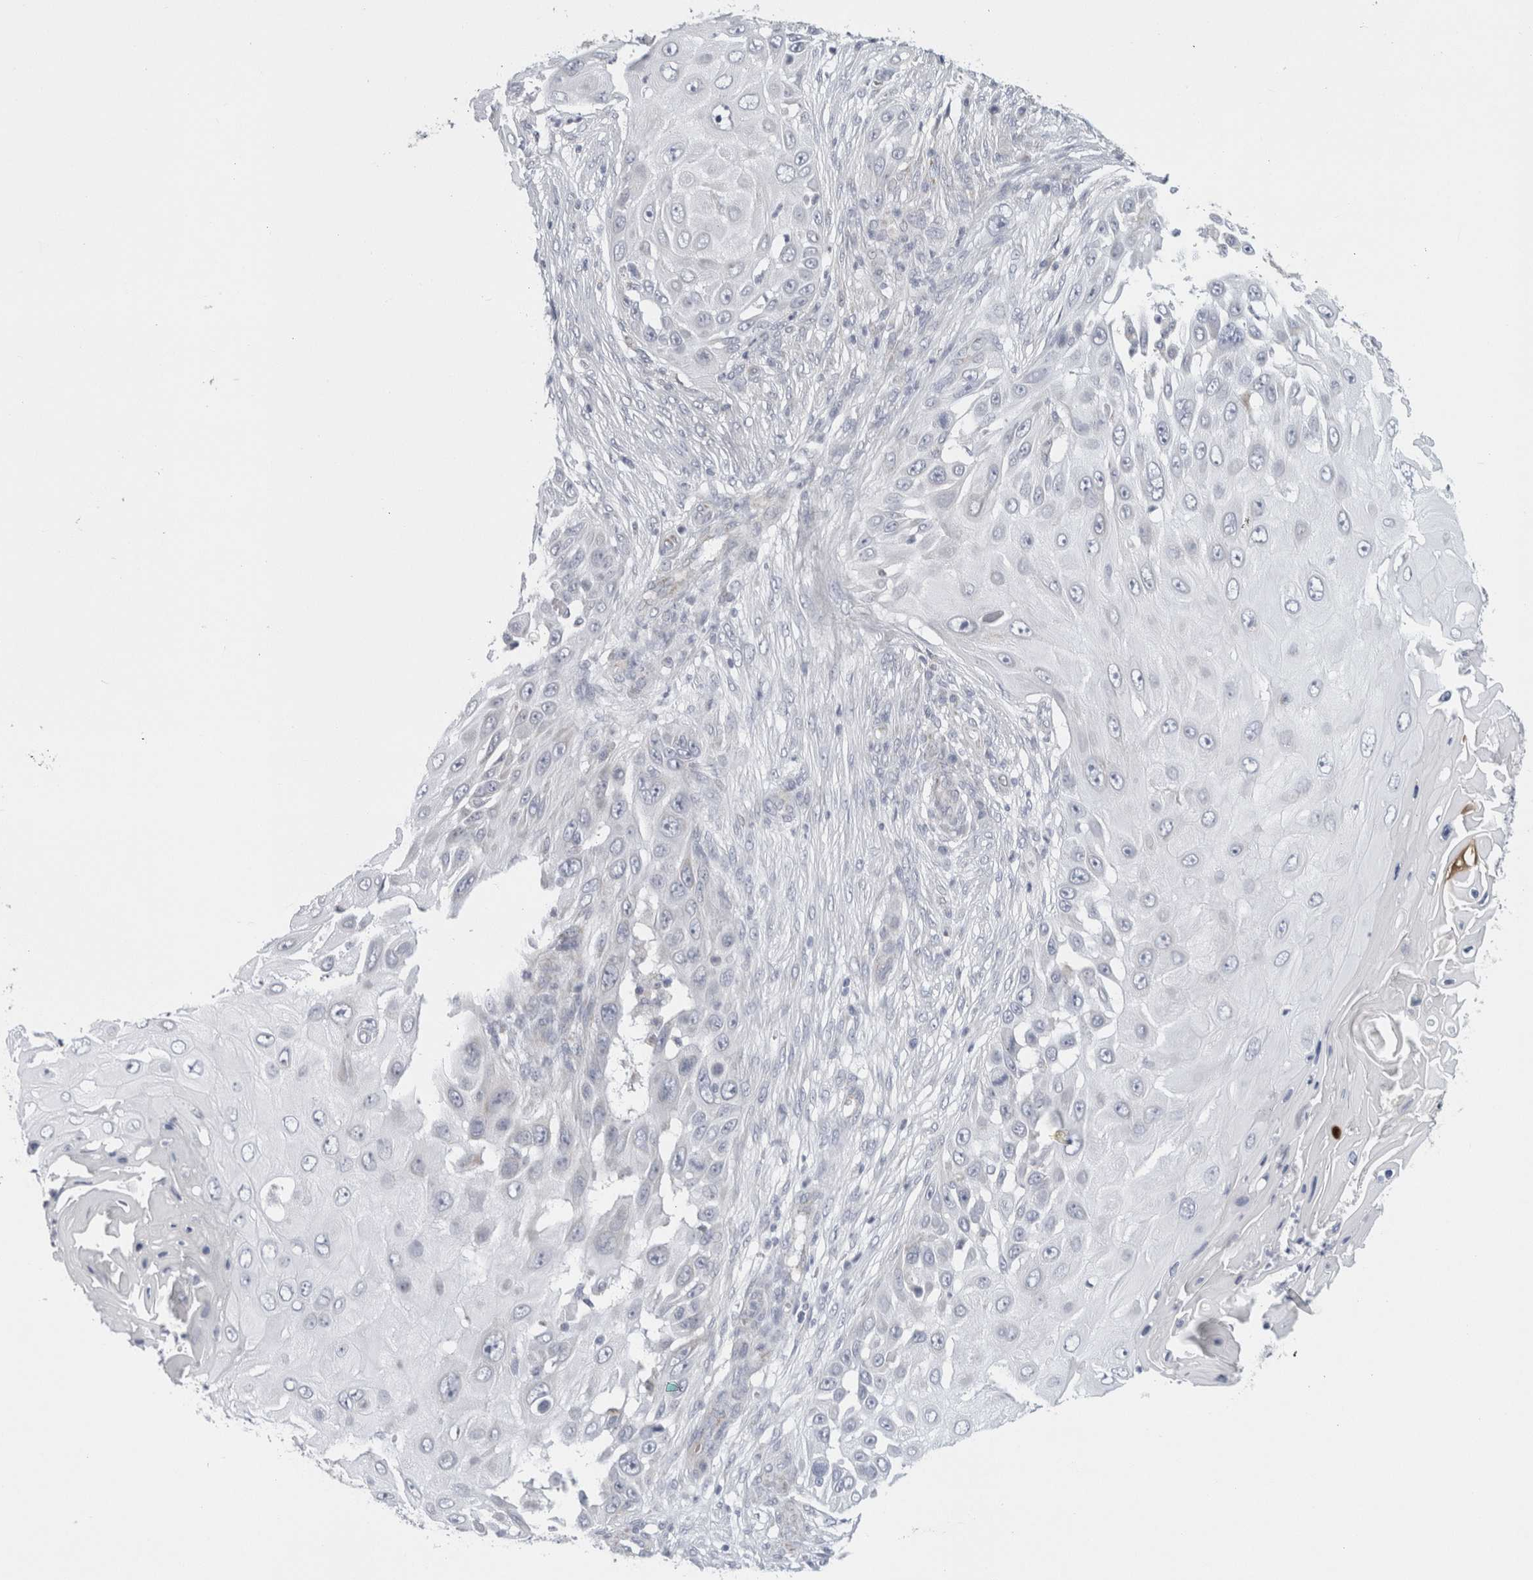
{"staining": {"intensity": "negative", "quantity": "none", "location": "none"}, "tissue": "skin cancer", "cell_type": "Tumor cells", "image_type": "cancer", "snomed": [{"axis": "morphology", "description": "Squamous cell carcinoma, NOS"}, {"axis": "topography", "description": "Skin"}], "caption": "DAB (3,3'-diaminobenzidine) immunohistochemical staining of skin cancer demonstrates no significant positivity in tumor cells.", "gene": "FAHD1", "patient": {"sex": "female", "age": 44}}